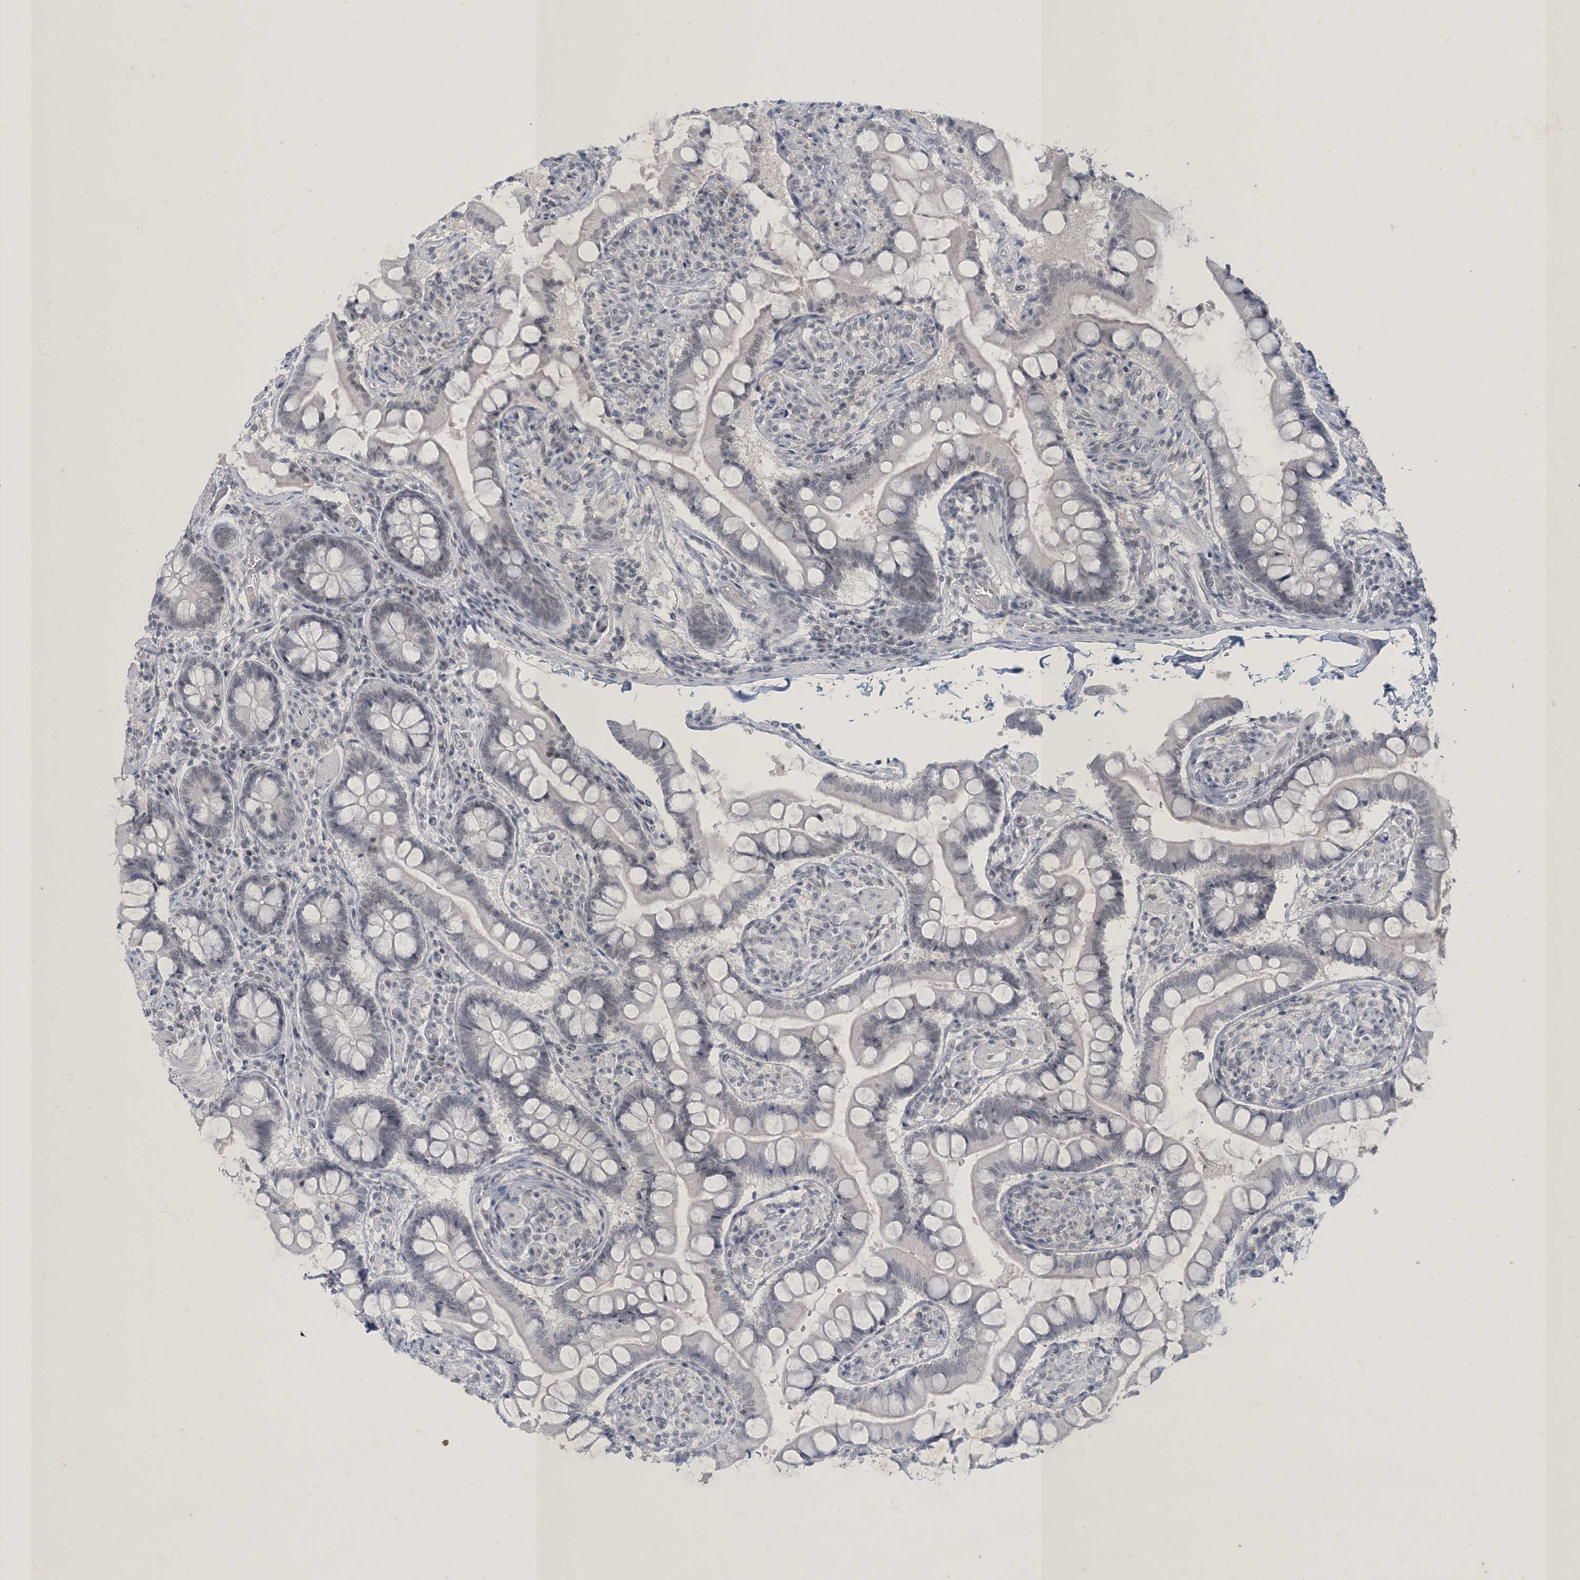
{"staining": {"intensity": "negative", "quantity": "none", "location": "none"}, "tissue": "small intestine", "cell_type": "Glandular cells", "image_type": "normal", "snomed": [{"axis": "morphology", "description": "Normal tissue, NOS"}, {"axis": "topography", "description": "Small intestine"}], "caption": "A high-resolution histopathology image shows IHC staining of unremarkable small intestine, which shows no significant positivity in glandular cells. (Stains: DAB IHC with hematoxylin counter stain, Microscopy: brightfield microscopy at high magnification).", "gene": "ZNF674", "patient": {"sex": "male", "age": 41}}